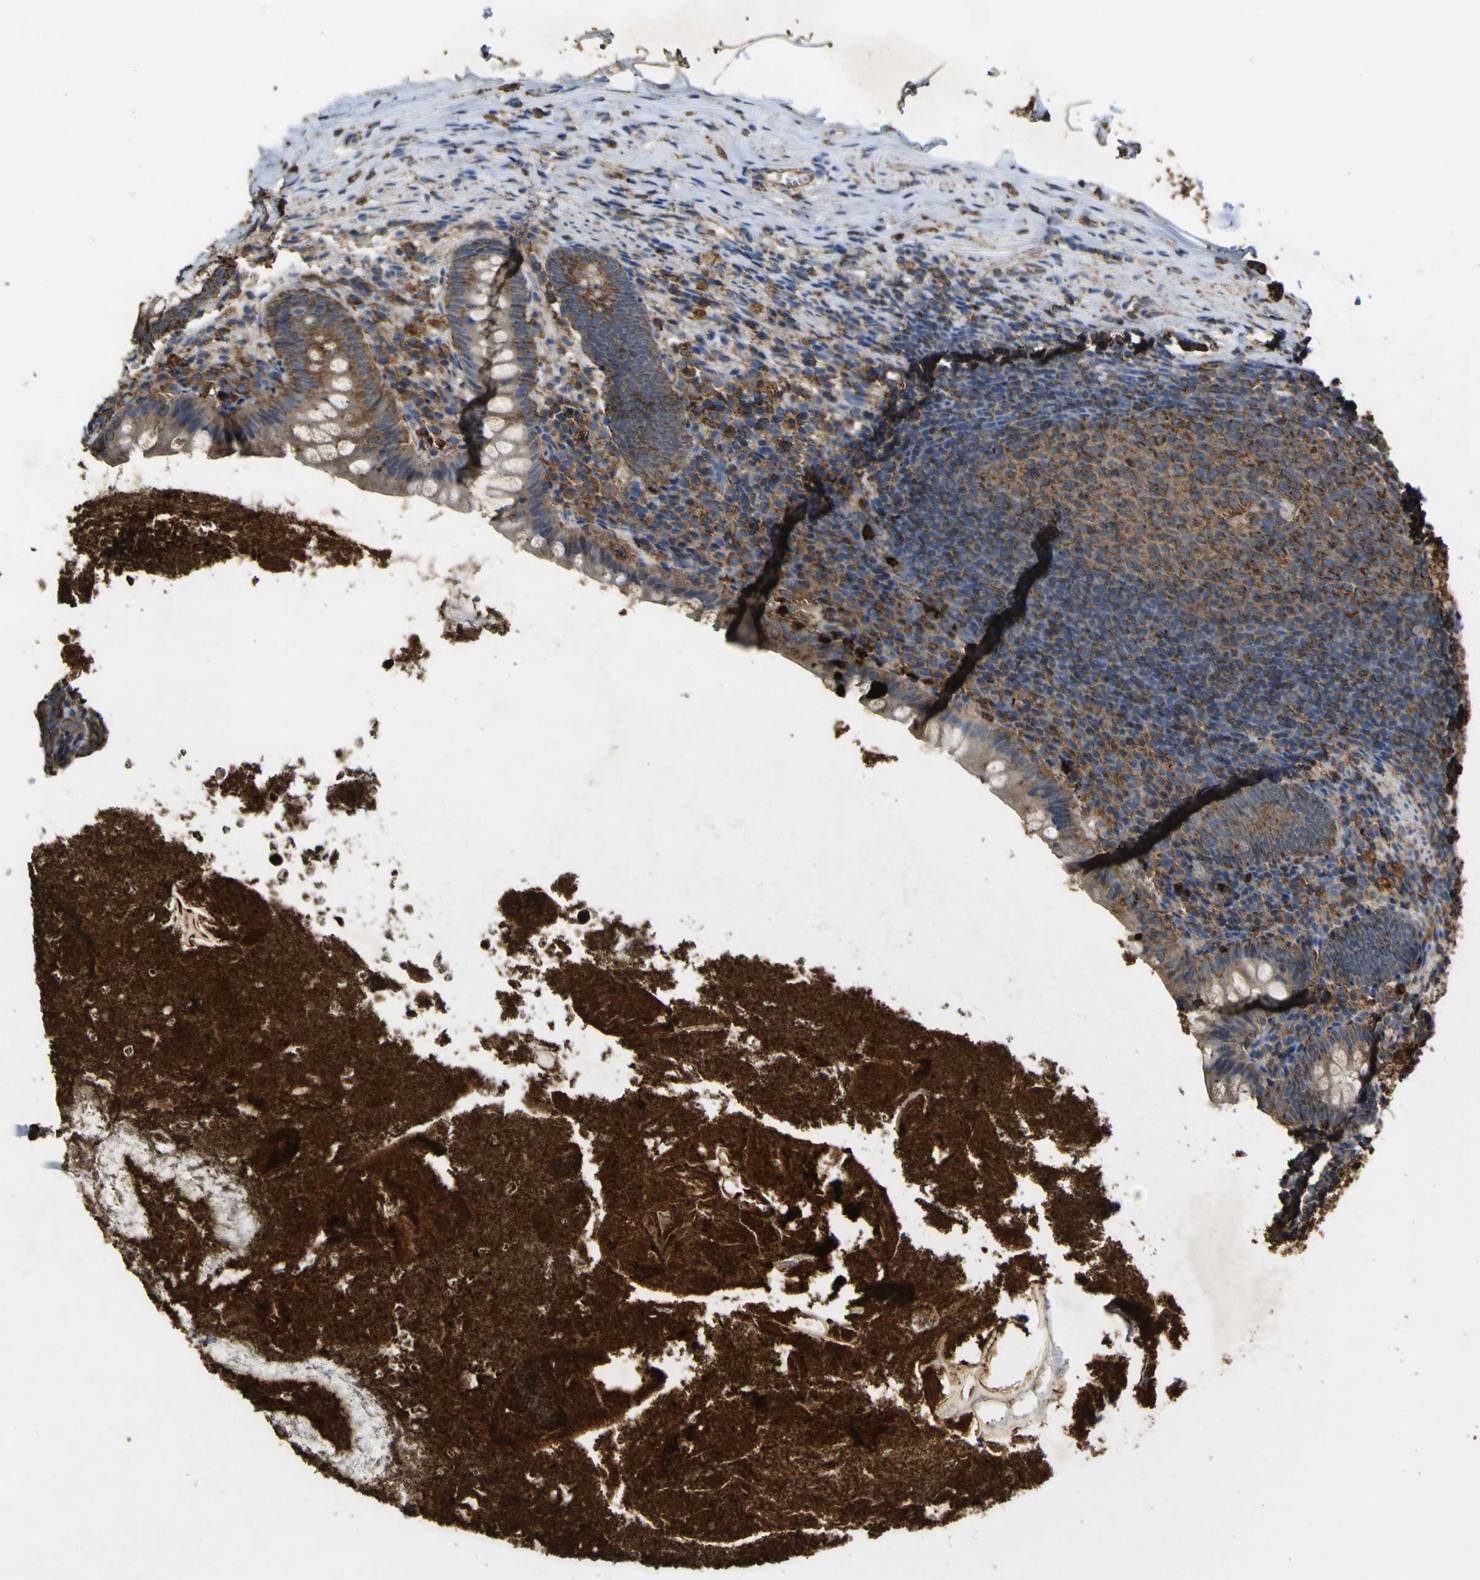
{"staining": {"intensity": "moderate", "quantity": ">75%", "location": "cytoplasmic/membranous"}, "tissue": "appendix", "cell_type": "Glandular cells", "image_type": "normal", "snomed": [{"axis": "morphology", "description": "Normal tissue, NOS"}, {"axis": "topography", "description": "Appendix"}], "caption": "This photomicrograph exhibits IHC staining of normal human appendix, with medium moderate cytoplasmic/membranous staining in about >75% of glandular cells.", "gene": "ACSL3", "patient": {"sex": "male", "age": 52}}